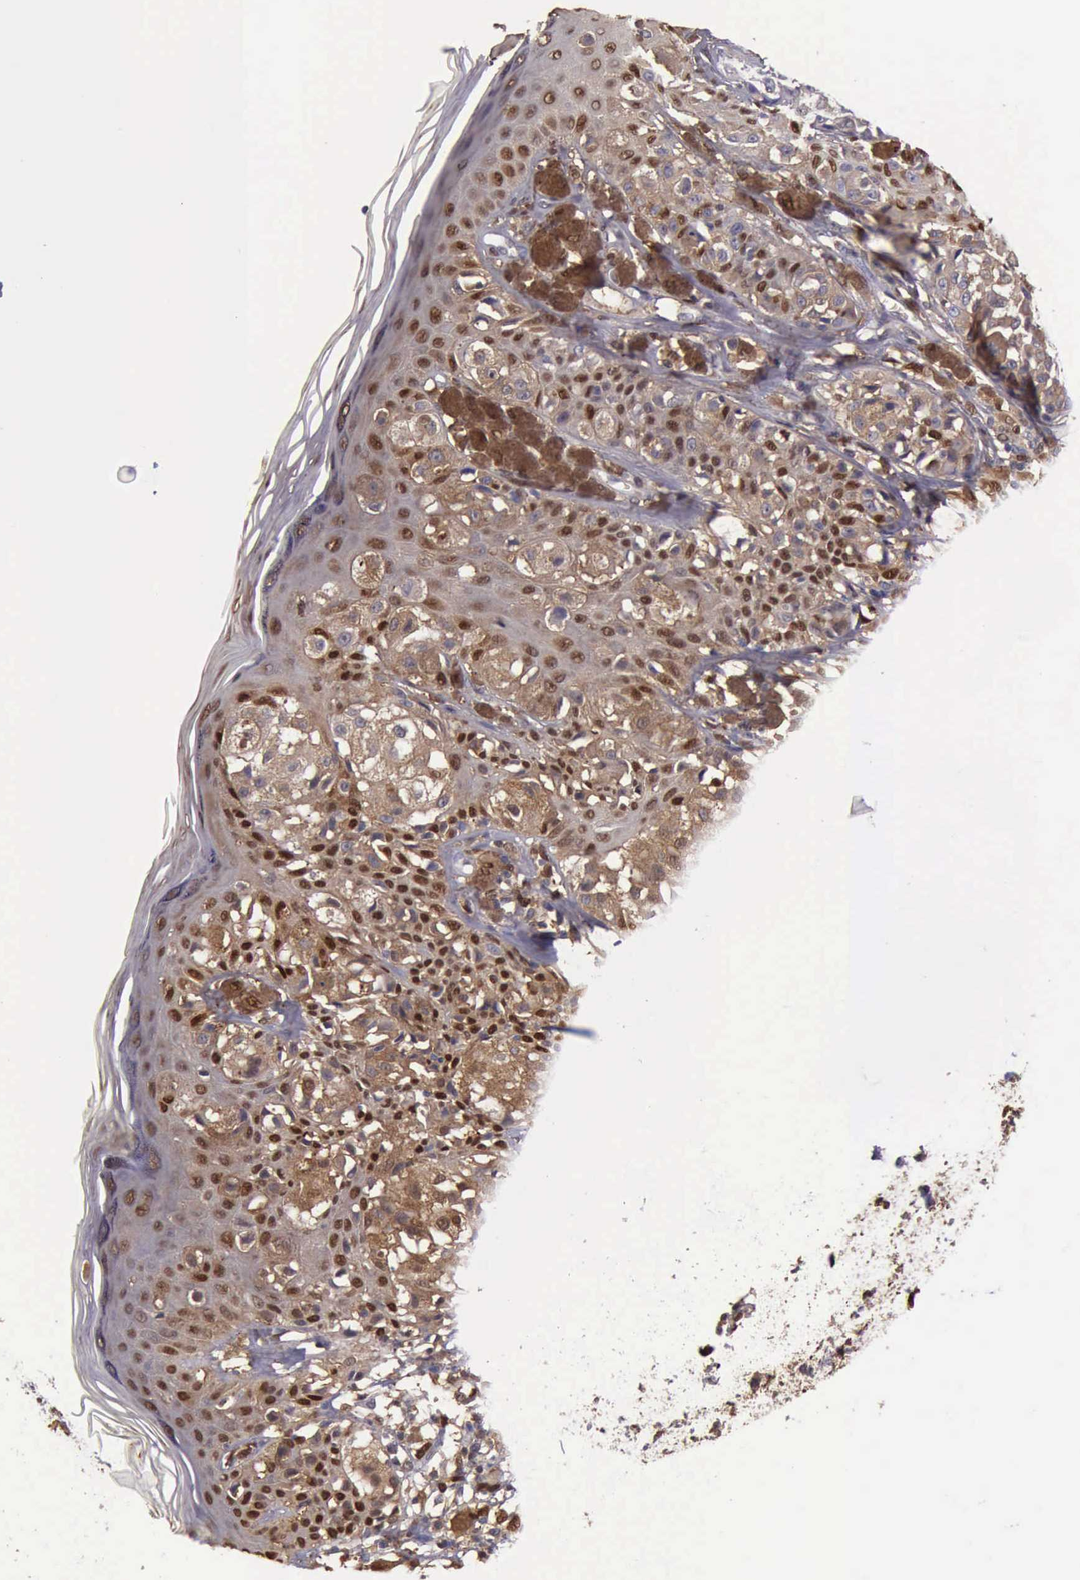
{"staining": {"intensity": "moderate", "quantity": "25%-75%", "location": "cytoplasmic/membranous,nuclear"}, "tissue": "melanoma", "cell_type": "Tumor cells", "image_type": "cancer", "snomed": [{"axis": "morphology", "description": "Malignant melanoma, NOS"}, {"axis": "topography", "description": "Skin"}], "caption": "About 25%-75% of tumor cells in human malignant melanoma demonstrate moderate cytoplasmic/membranous and nuclear protein positivity as visualized by brown immunohistochemical staining.", "gene": "TYMP", "patient": {"sex": "female", "age": 55}}